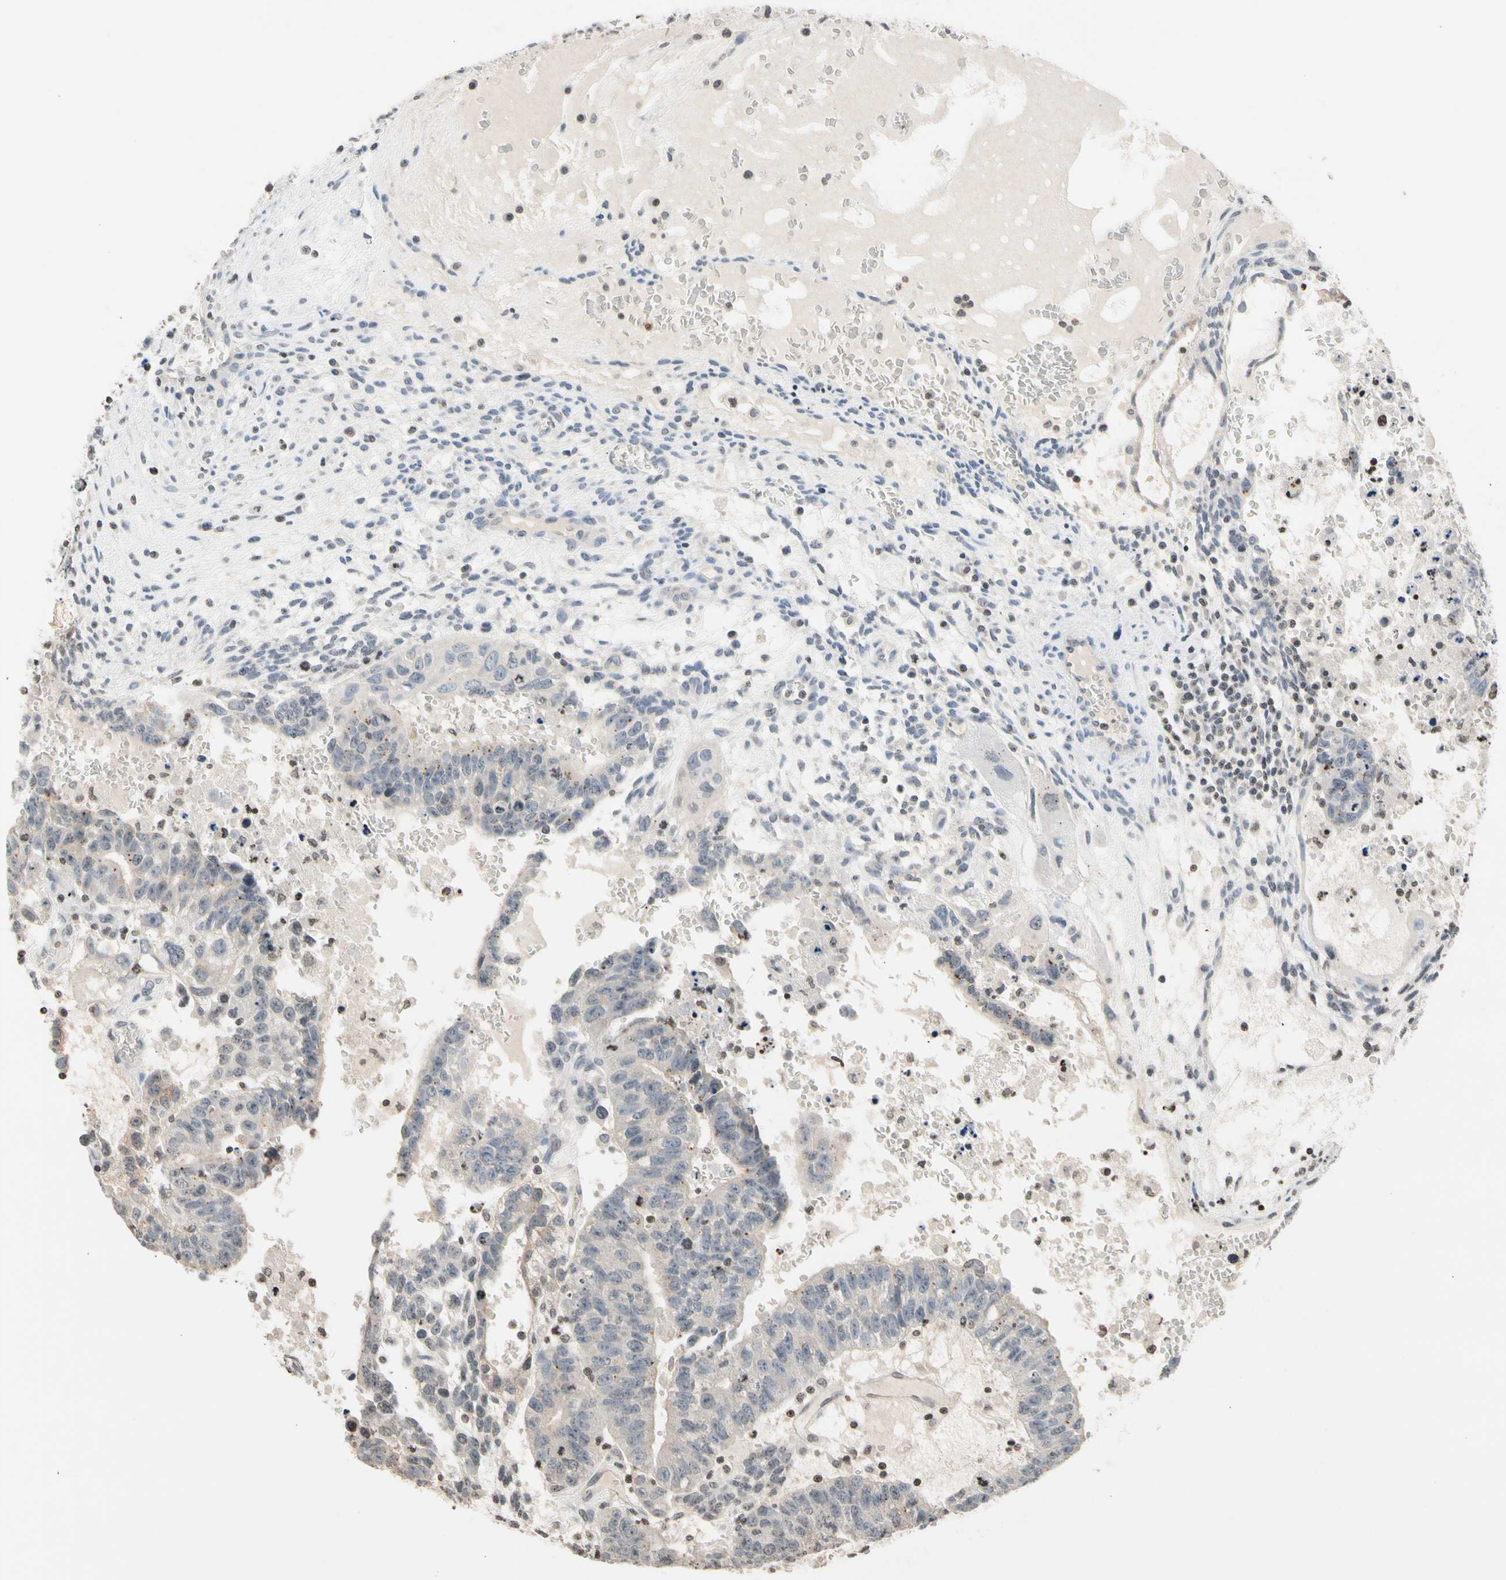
{"staining": {"intensity": "weak", "quantity": "25%-75%", "location": "cytoplasmic/membranous"}, "tissue": "testis cancer", "cell_type": "Tumor cells", "image_type": "cancer", "snomed": [{"axis": "morphology", "description": "Seminoma, NOS"}, {"axis": "morphology", "description": "Carcinoma, Embryonal, NOS"}, {"axis": "topography", "description": "Testis"}], "caption": "Brown immunohistochemical staining in testis cancer demonstrates weak cytoplasmic/membranous expression in about 25%-75% of tumor cells.", "gene": "GPX4", "patient": {"sex": "male", "age": 52}}